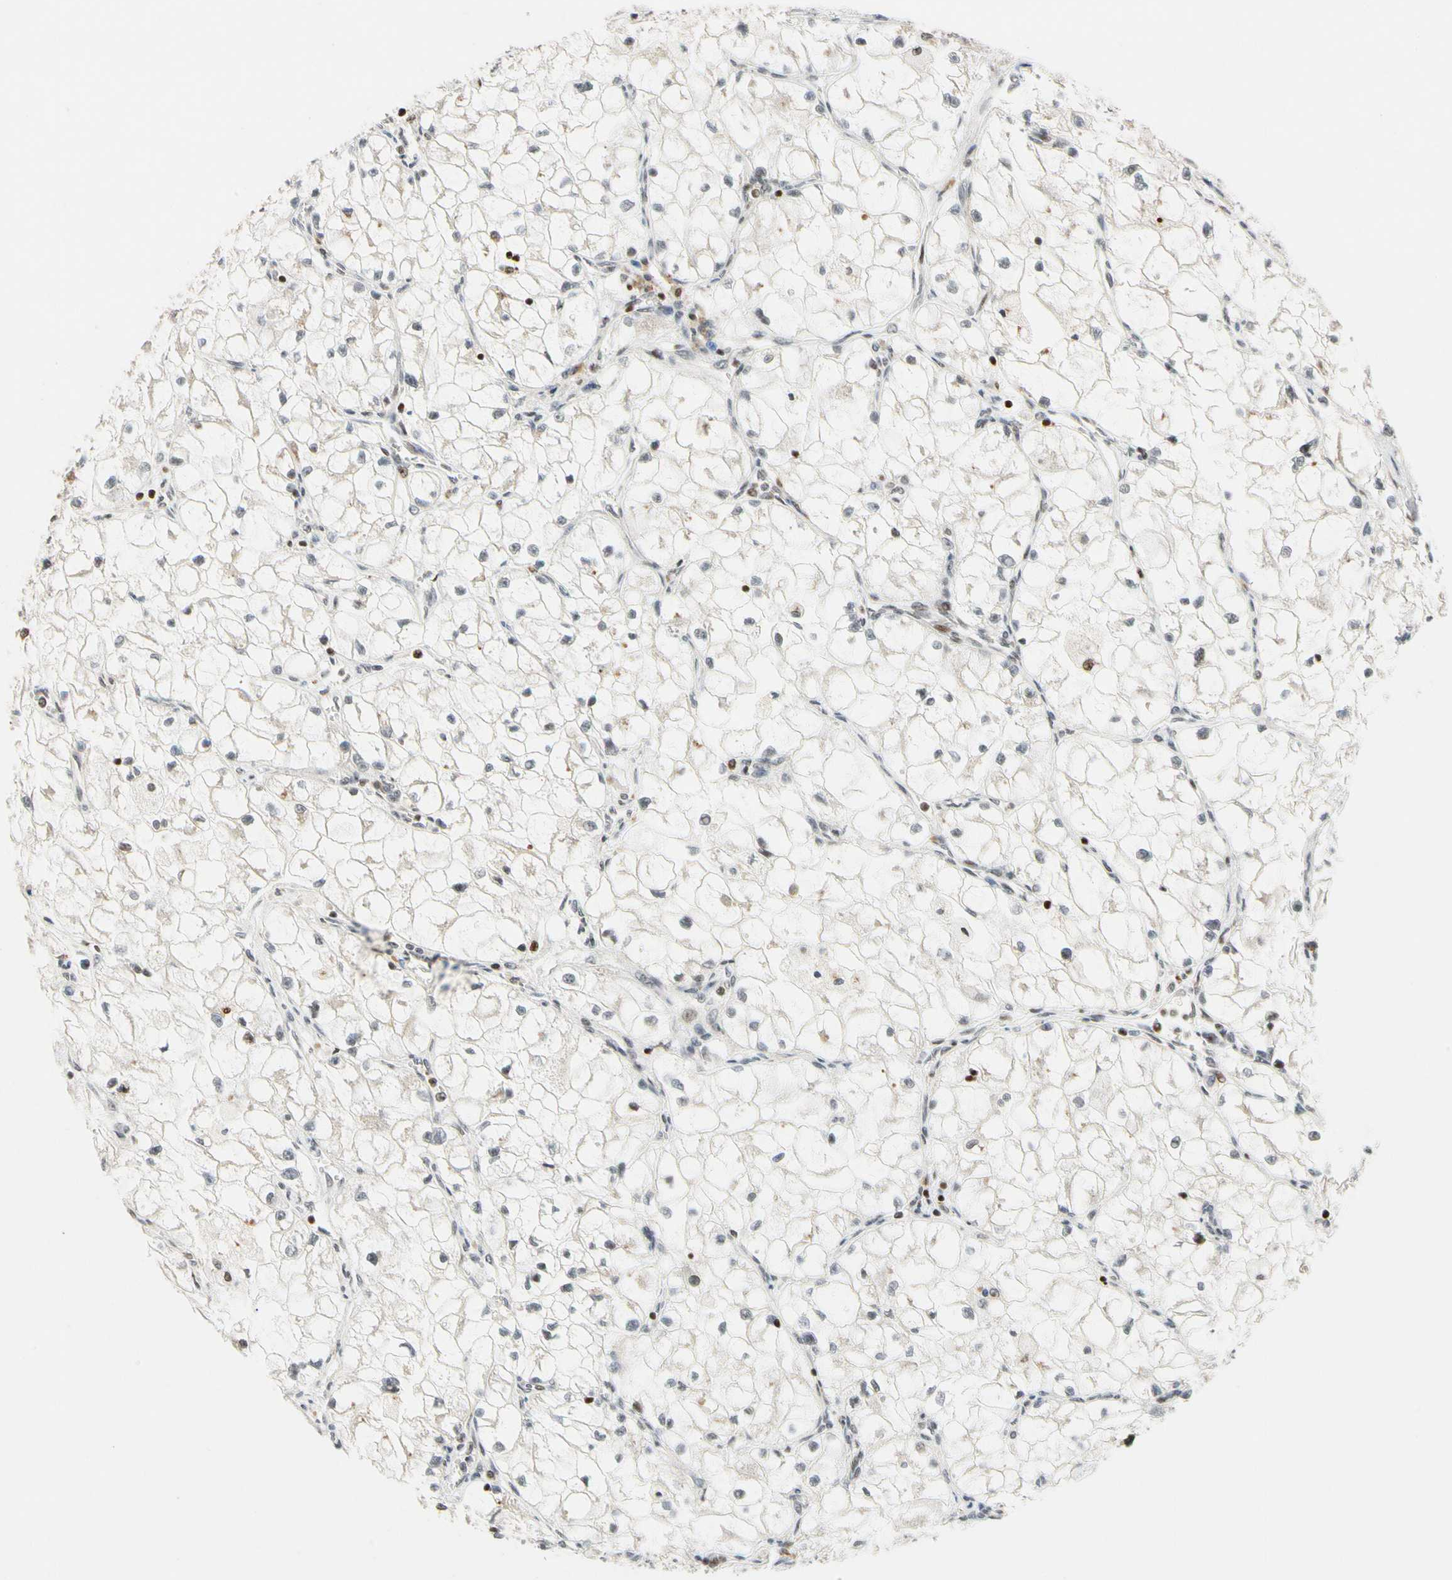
{"staining": {"intensity": "negative", "quantity": "none", "location": "none"}, "tissue": "renal cancer", "cell_type": "Tumor cells", "image_type": "cancer", "snomed": [{"axis": "morphology", "description": "Adenocarcinoma, NOS"}, {"axis": "topography", "description": "Kidney"}], "caption": "The photomicrograph demonstrates no significant staining in tumor cells of adenocarcinoma (renal). (DAB immunohistochemistry visualized using brightfield microscopy, high magnification).", "gene": "CDK7", "patient": {"sex": "female", "age": 70}}